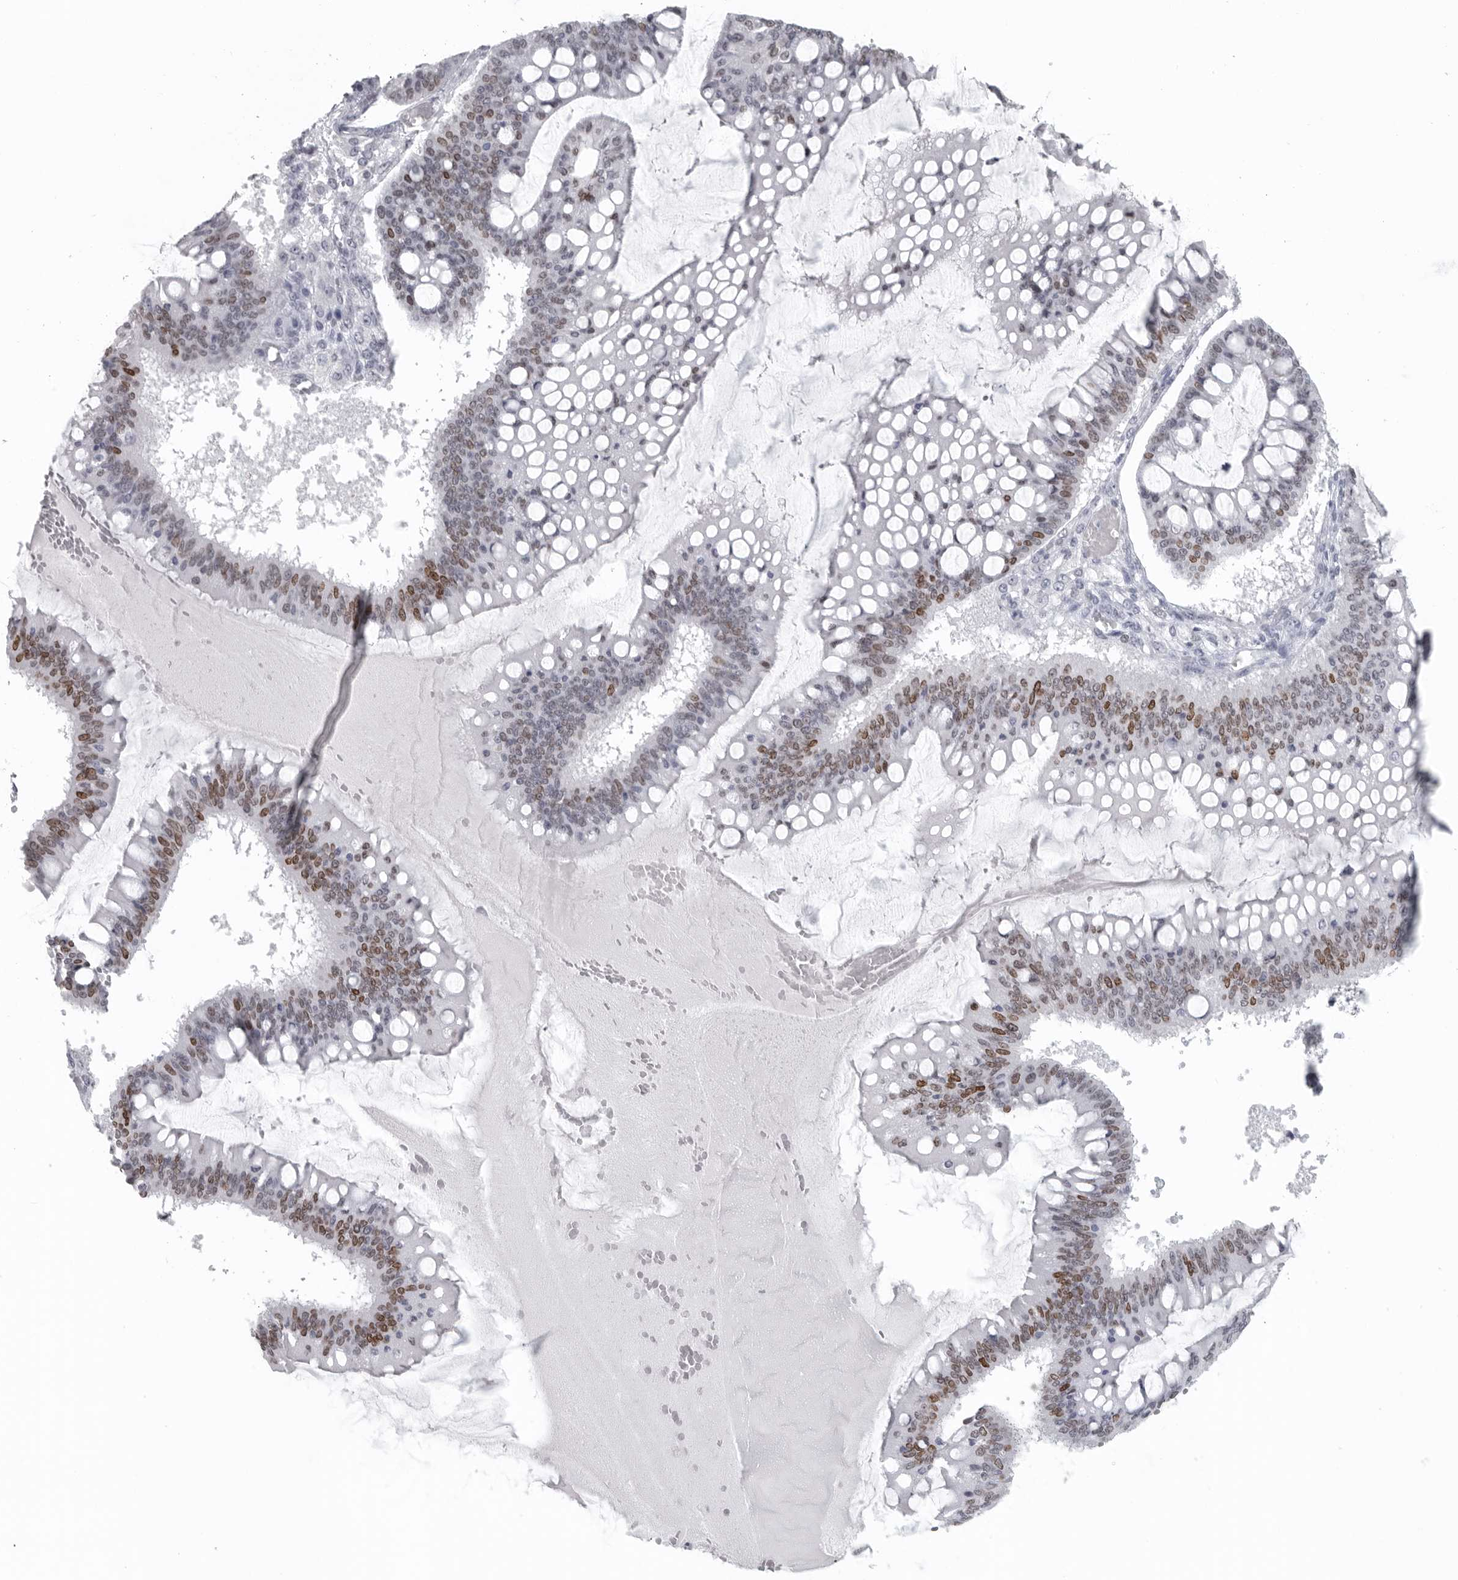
{"staining": {"intensity": "moderate", "quantity": "25%-75%", "location": "nuclear"}, "tissue": "ovarian cancer", "cell_type": "Tumor cells", "image_type": "cancer", "snomed": [{"axis": "morphology", "description": "Cystadenocarcinoma, mucinous, NOS"}, {"axis": "topography", "description": "Ovary"}], "caption": "Approximately 25%-75% of tumor cells in human ovarian cancer (mucinous cystadenocarcinoma) show moderate nuclear protein positivity as visualized by brown immunohistochemical staining.", "gene": "SATB2", "patient": {"sex": "female", "age": 73}}